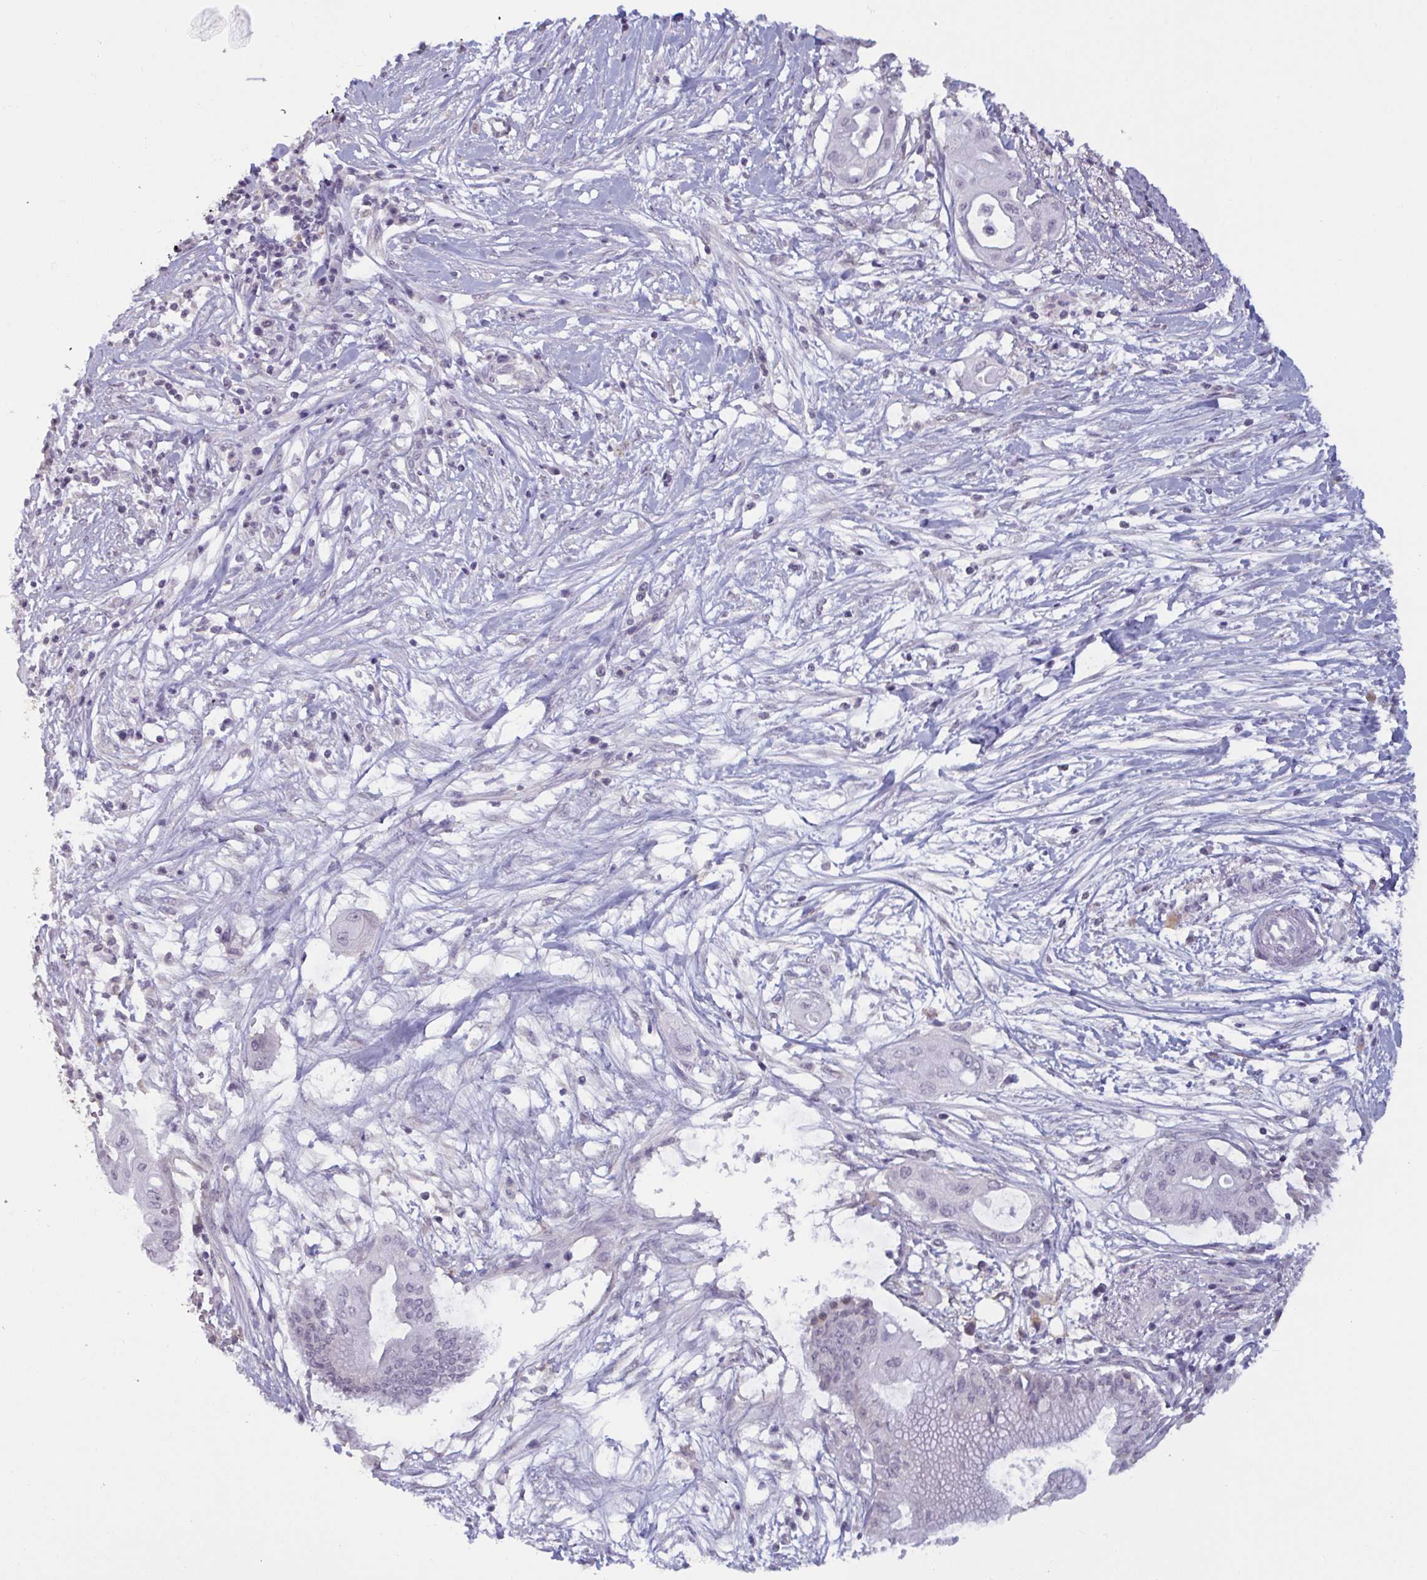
{"staining": {"intensity": "negative", "quantity": "none", "location": "none"}, "tissue": "pancreatic cancer", "cell_type": "Tumor cells", "image_type": "cancer", "snomed": [{"axis": "morphology", "description": "Adenocarcinoma, NOS"}, {"axis": "topography", "description": "Pancreas"}], "caption": "Human pancreatic cancer (adenocarcinoma) stained for a protein using IHC shows no positivity in tumor cells.", "gene": "TBC1D4", "patient": {"sex": "male", "age": 68}}